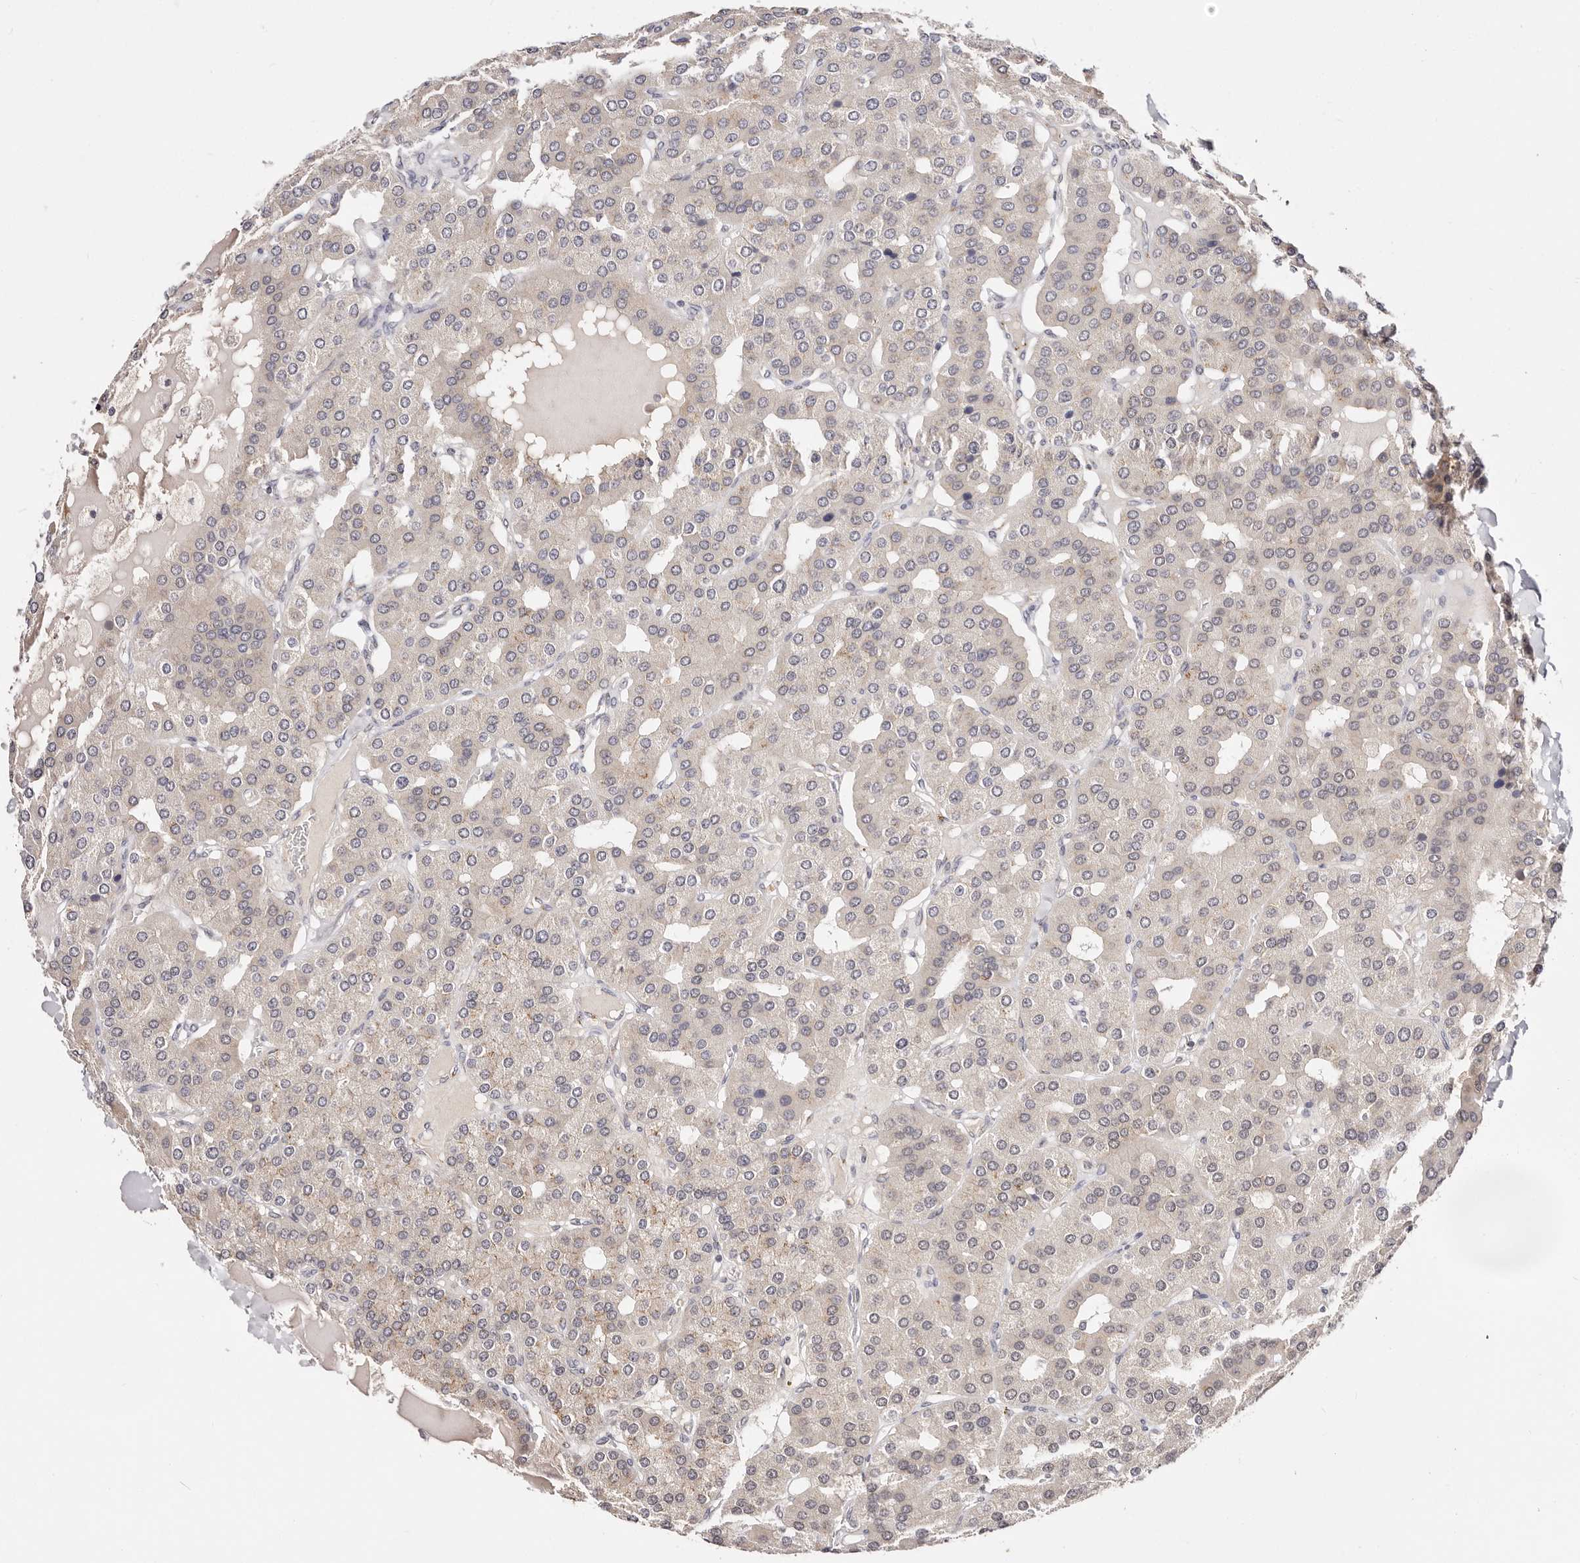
{"staining": {"intensity": "weak", "quantity": "<25%", "location": "cytoplasmic/membranous"}, "tissue": "parathyroid gland", "cell_type": "Glandular cells", "image_type": "normal", "snomed": [{"axis": "morphology", "description": "Normal tissue, NOS"}, {"axis": "morphology", "description": "Adenoma, NOS"}, {"axis": "topography", "description": "Parathyroid gland"}], "caption": "Human parathyroid gland stained for a protein using immunohistochemistry (IHC) reveals no staining in glandular cells.", "gene": "VIPAS39", "patient": {"sex": "female", "age": 86}}